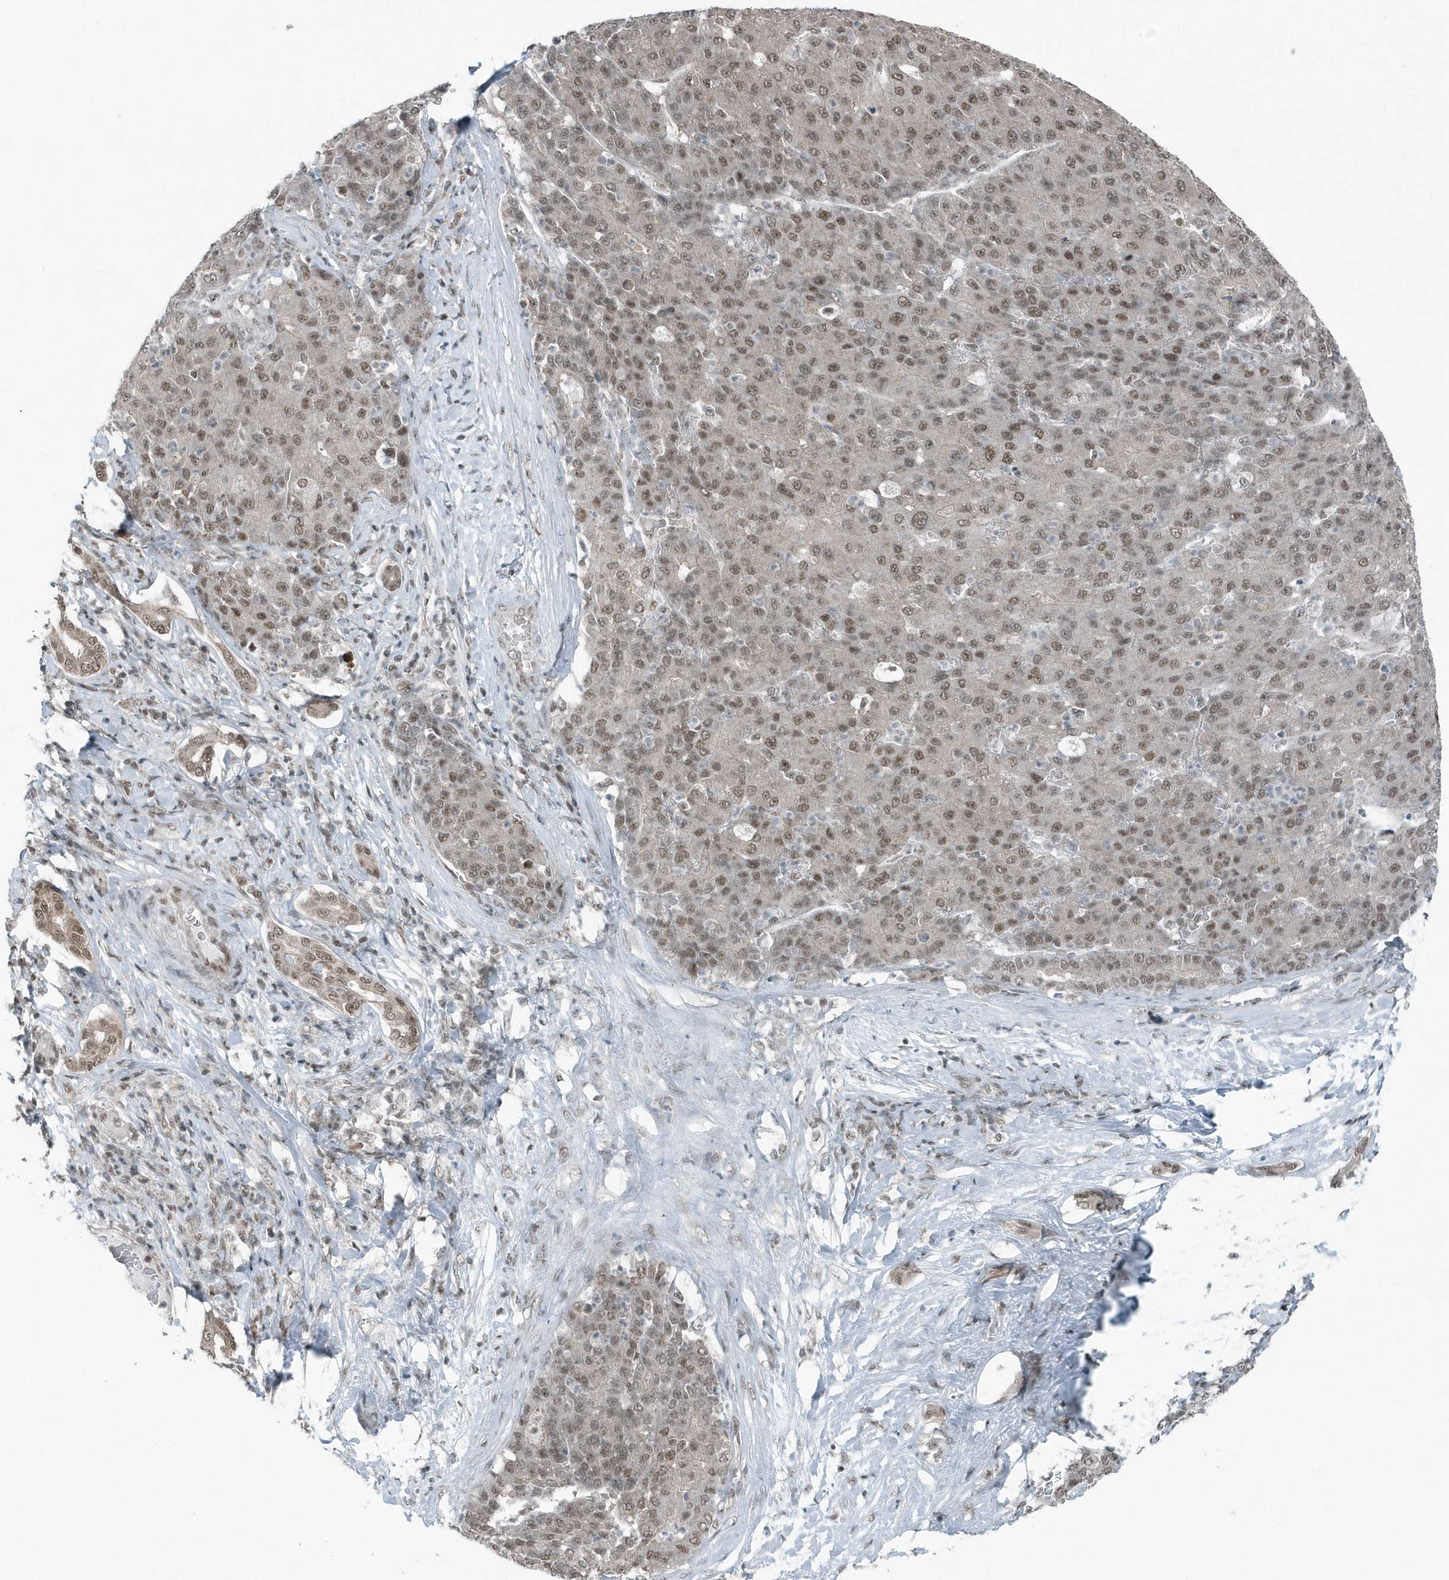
{"staining": {"intensity": "weak", "quantity": ">75%", "location": "nuclear"}, "tissue": "liver cancer", "cell_type": "Tumor cells", "image_type": "cancer", "snomed": [{"axis": "morphology", "description": "Carcinoma, Hepatocellular, NOS"}, {"axis": "topography", "description": "Liver"}], "caption": "A high-resolution image shows immunohistochemistry (IHC) staining of liver cancer, which reveals weak nuclear staining in approximately >75% of tumor cells.", "gene": "YTHDC1", "patient": {"sex": "male", "age": 65}}